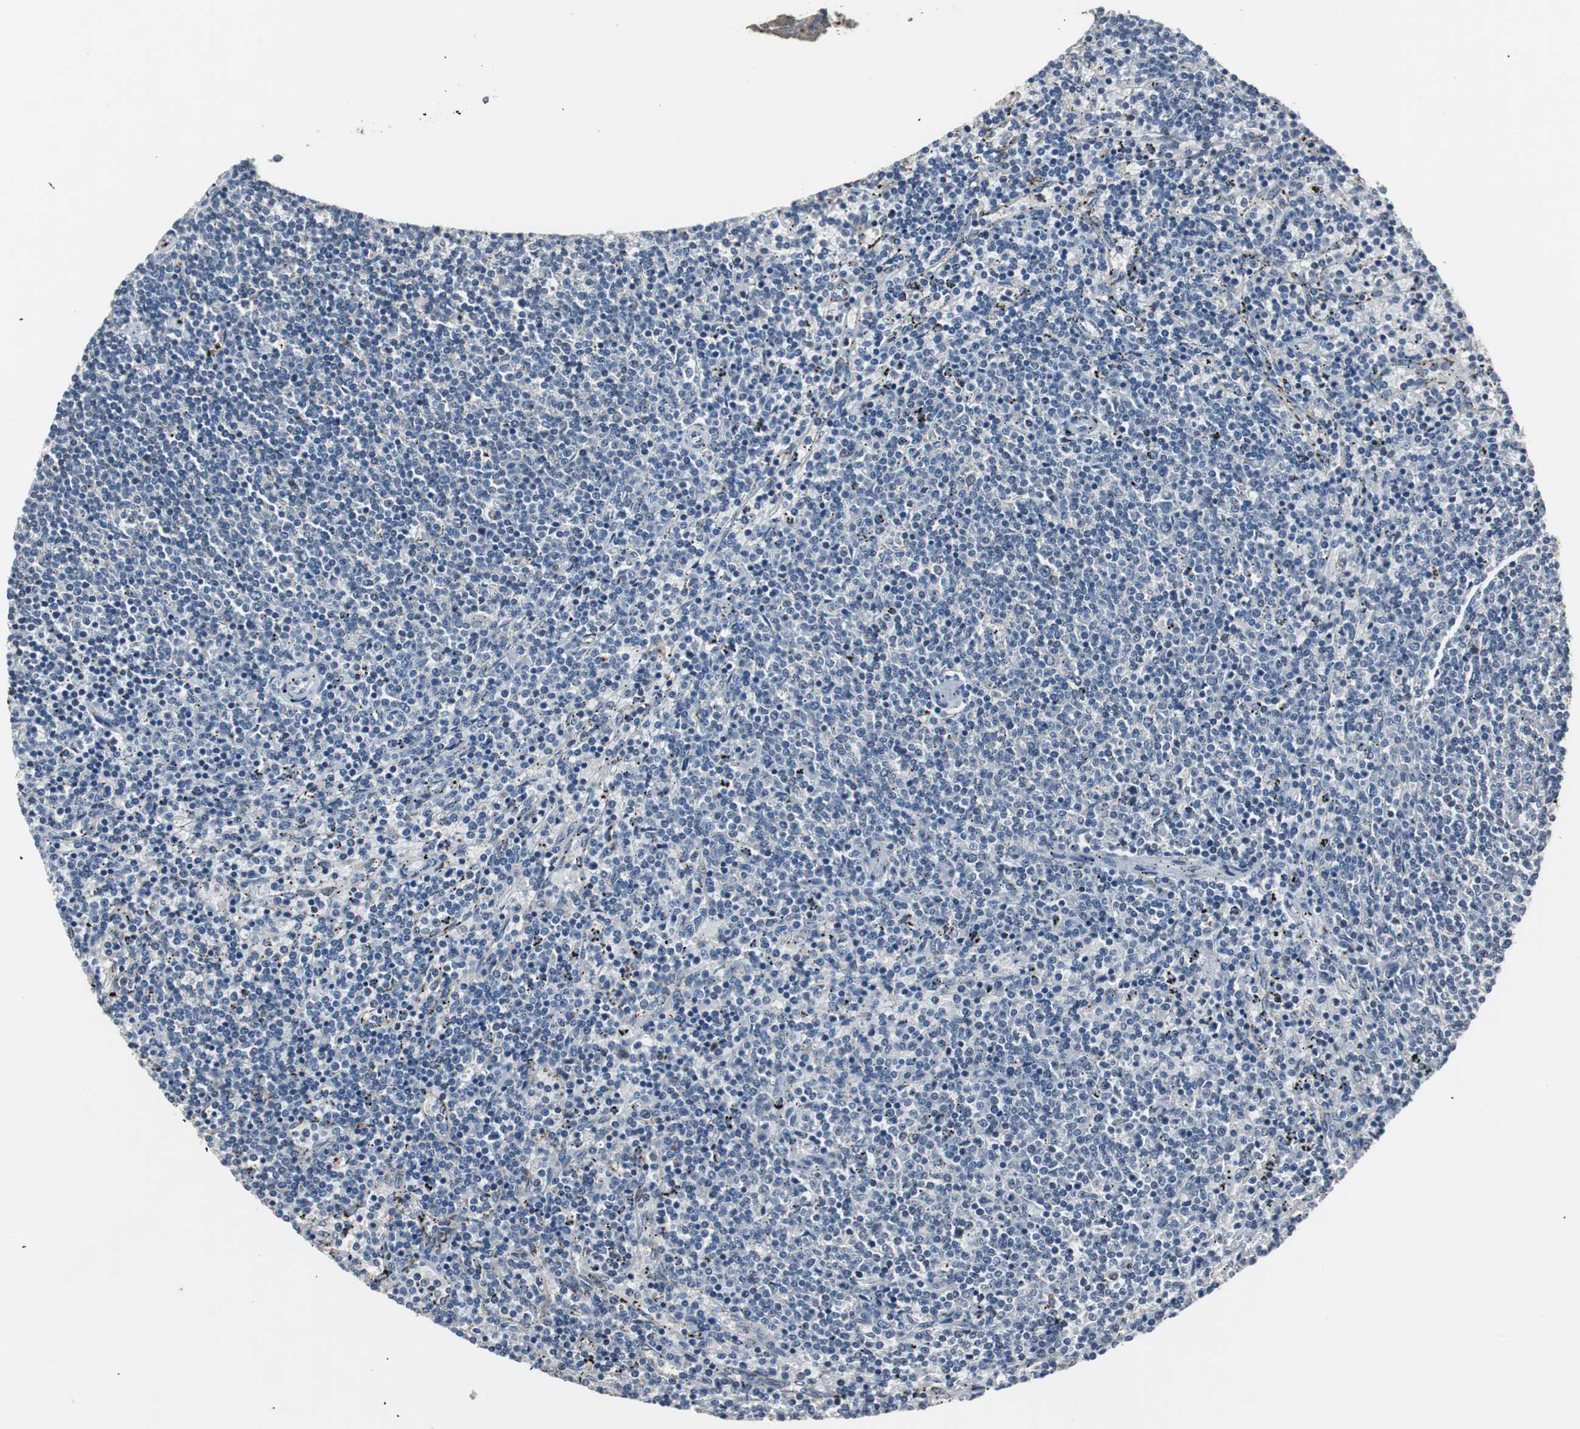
{"staining": {"intensity": "negative", "quantity": "none", "location": "none"}, "tissue": "lymphoma", "cell_type": "Tumor cells", "image_type": "cancer", "snomed": [{"axis": "morphology", "description": "Malignant lymphoma, non-Hodgkin's type, Low grade"}, {"axis": "topography", "description": "Spleen"}], "caption": "Immunohistochemistry photomicrograph of neoplastic tissue: malignant lymphoma, non-Hodgkin's type (low-grade) stained with DAB (3,3'-diaminobenzidine) displays no significant protein staining in tumor cells.", "gene": "PCYT1B", "patient": {"sex": "female", "age": 50}}